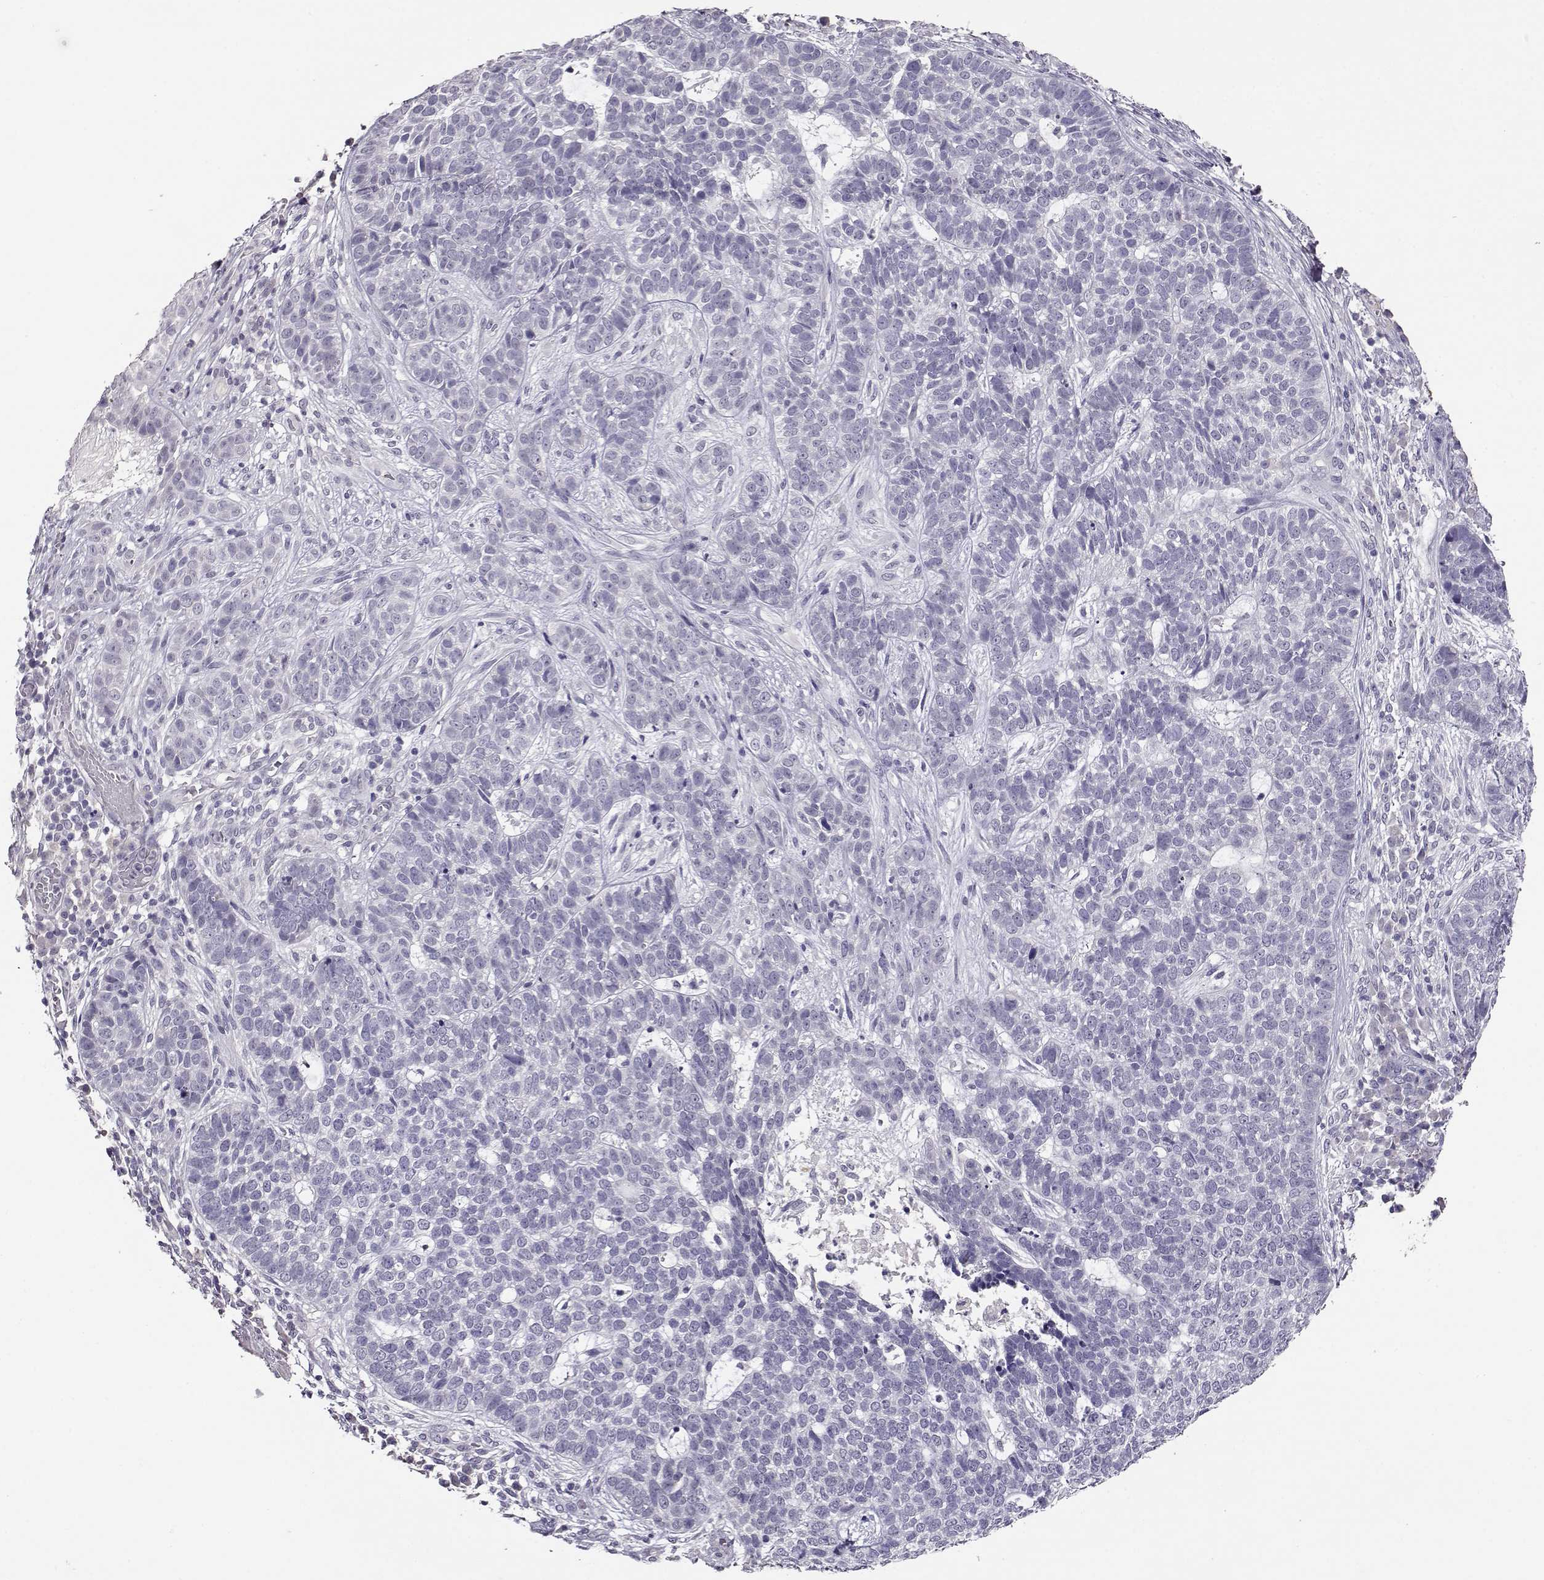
{"staining": {"intensity": "negative", "quantity": "none", "location": "none"}, "tissue": "skin cancer", "cell_type": "Tumor cells", "image_type": "cancer", "snomed": [{"axis": "morphology", "description": "Basal cell carcinoma"}, {"axis": "topography", "description": "Skin"}], "caption": "Immunohistochemistry (IHC) histopathology image of neoplastic tissue: human skin cancer stained with DAB (3,3'-diaminobenzidine) demonstrates no significant protein expression in tumor cells.", "gene": "RHOXF2", "patient": {"sex": "female", "age": 69}}